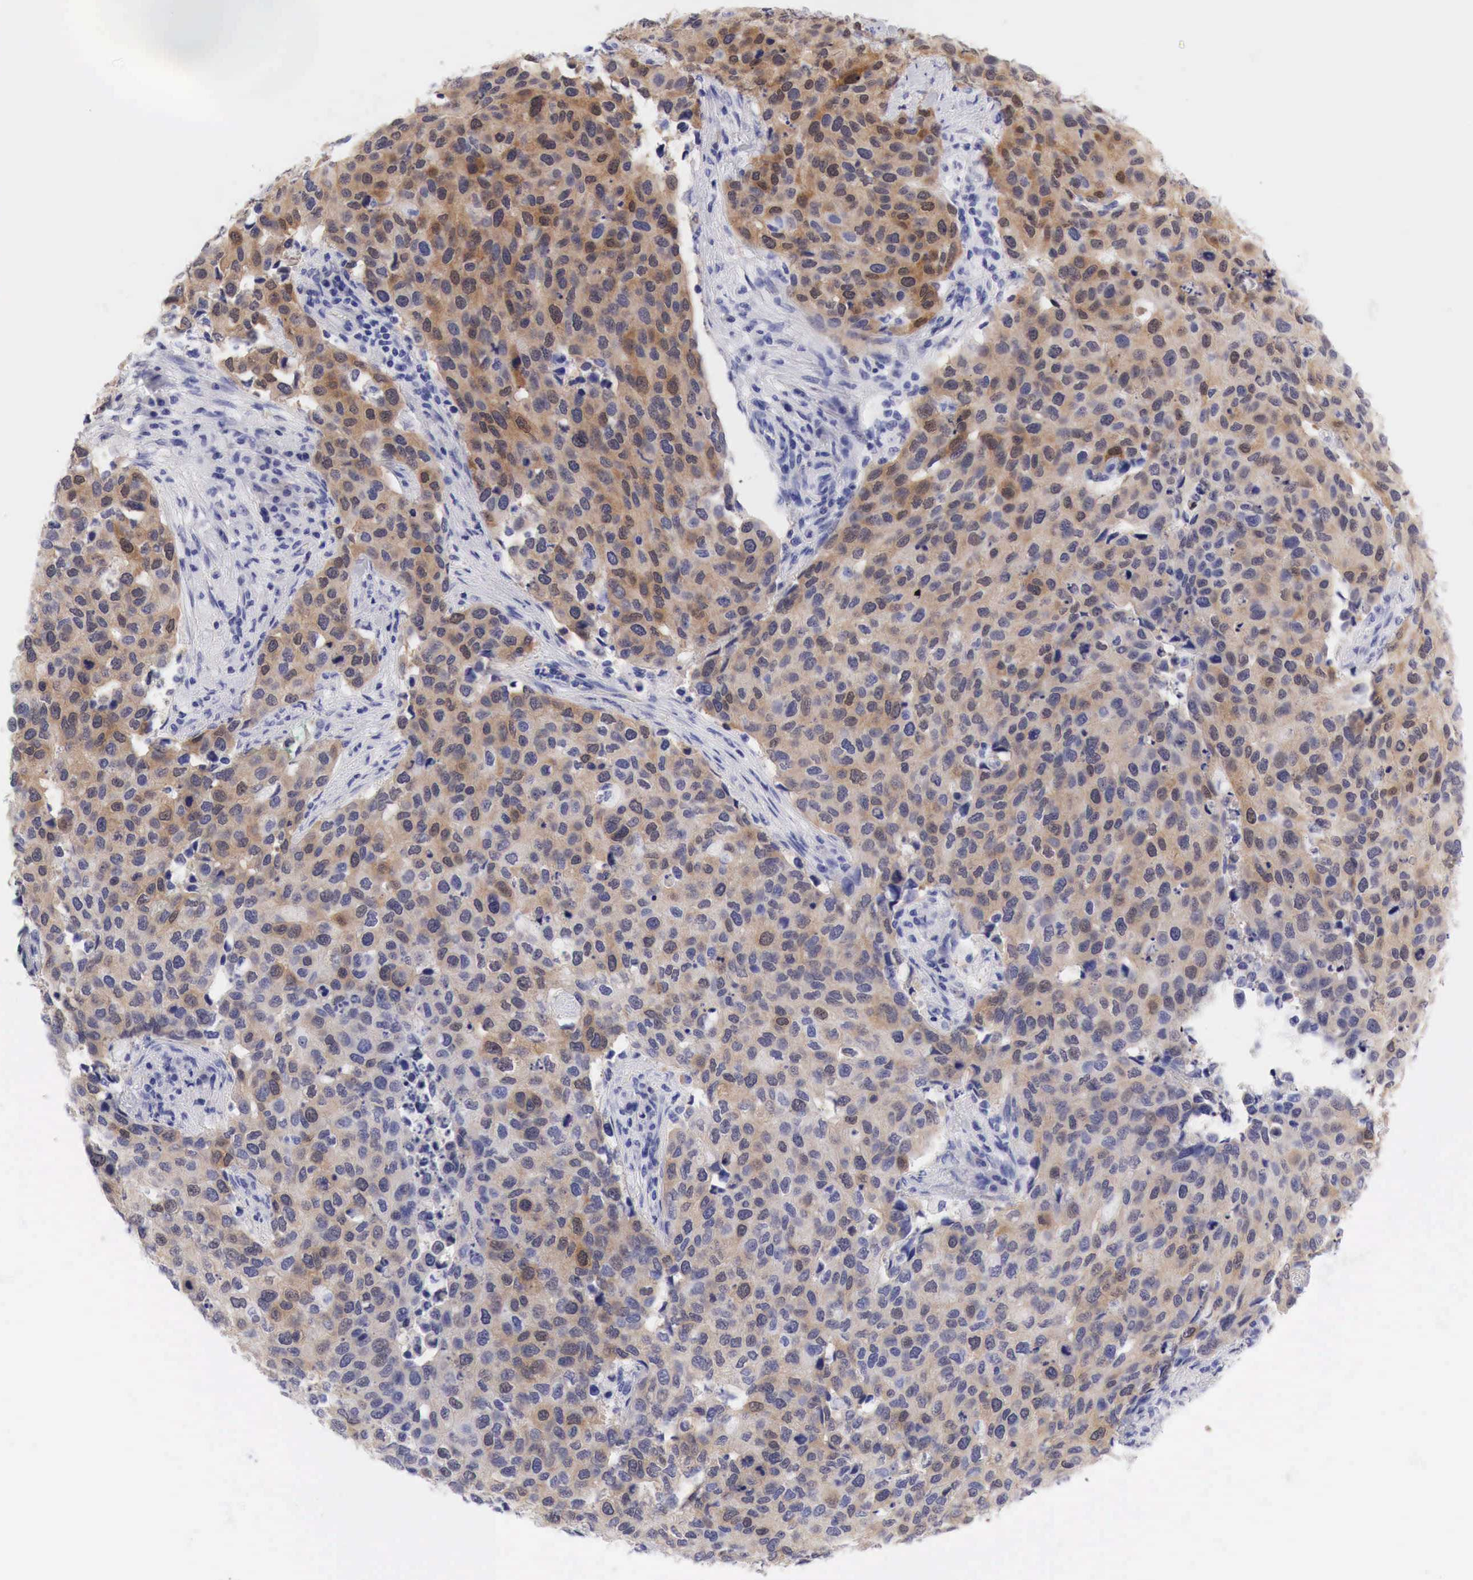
{"staining": {"intensity": "moderate", "quantity": ">75%", "location": "cytoplasmic/membranous"}, "tissue": "cervical cancer", "cell_type": "Tumor cells", "image_type": "cancer", "snomed": [{"axis": "morphology", "description": "Squamous cell carcinoma, NOS"}, {"axis": "topography", "description": "Cervix"}], "caption": "Tumor cells display medium levels of moderate cytoplasmic/membranous staining in about >75% of cells in human cervical cancer.", "gene": "CDKN2A", "patient": {"sex": "female", "age": 54}}